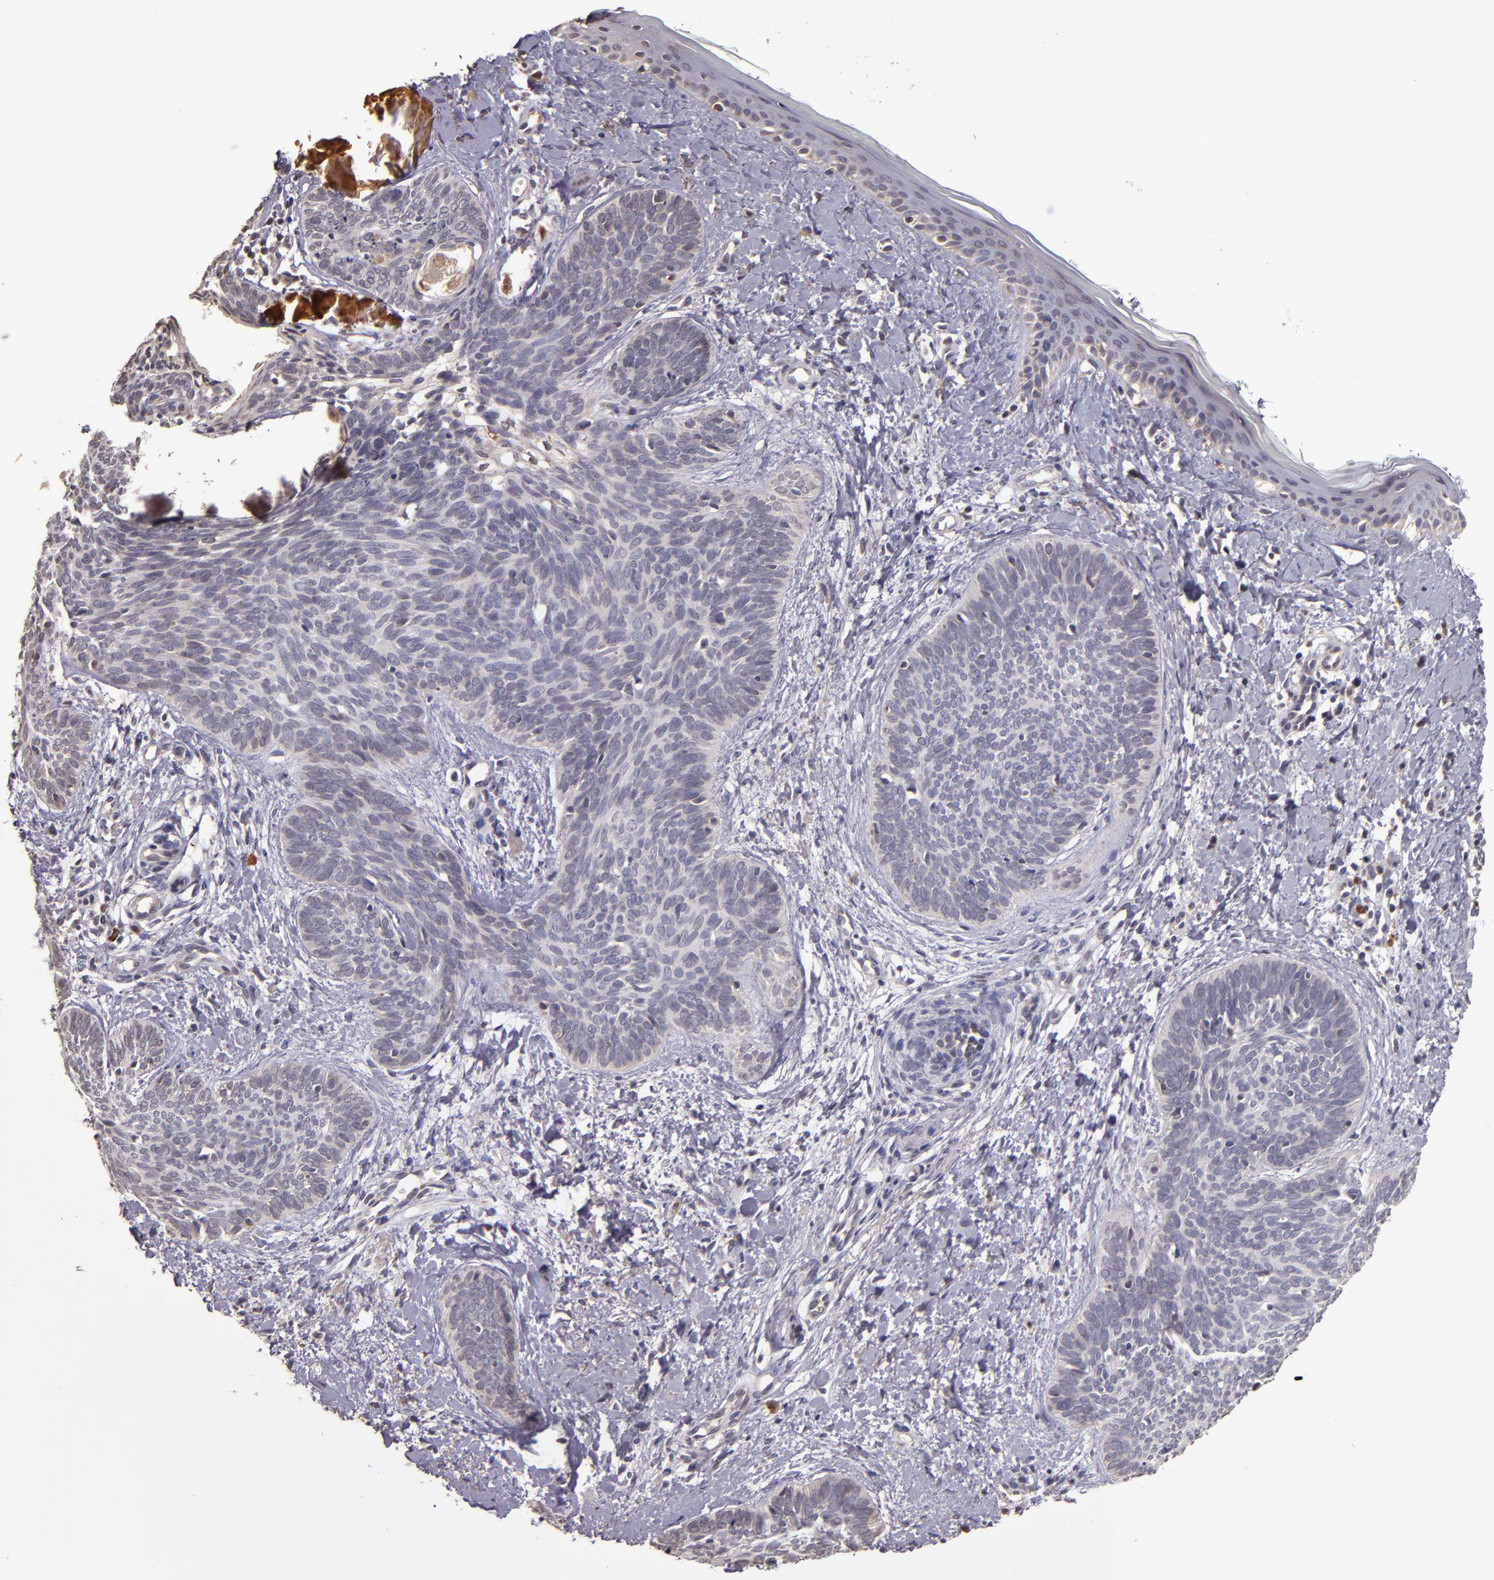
{"staining": {"intensity": "negative", "quantity": "none", "location": "none"}, "tissue": "skin cancer", "cell_type": "Tumor cells", "image_type": "cancer", "snomed": [{"axis": "morphology", "description": "Basal cell carcinoma"}, {"axis": "topography", "description": "Skin"}], "caption": "High power microscopy micrograph of an IHC histopathology image of skin cancer (basal cell carcinoma), revealing no significant expression in tumor cells.", "gene": "ABL1", "patient": {"sex": "female", "age": 81}}